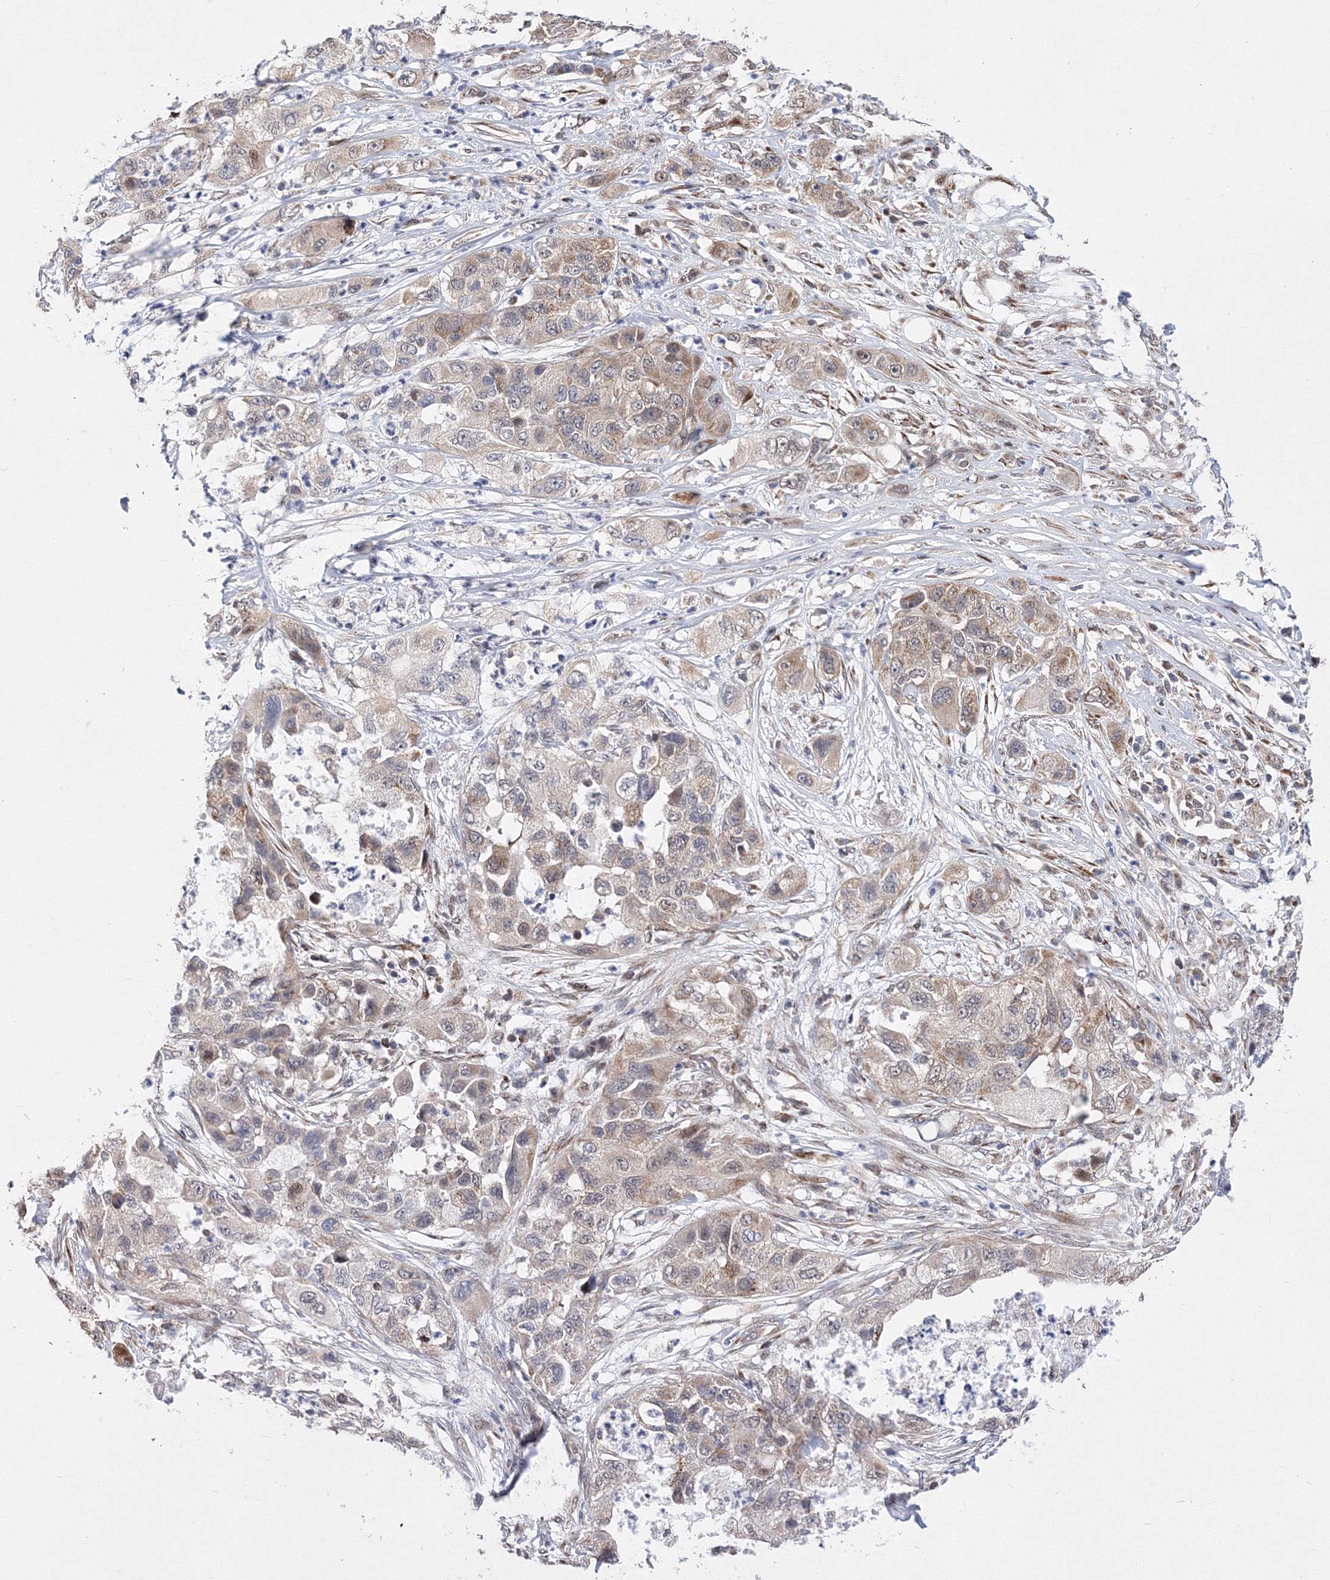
{"staining": {"intensity": "moderate", "quantity": ">75%", "location": "cytoplasmic/membranous"}, "tissue": "pancreatic cancer", "cell_type": "Tumor cells", "image_type": "cancer", "snomed": [{"axis": "morphology", "description": "Adenocarcinoma, NOS"}, {"axis": "topography", "description": "Pancreas"}], "caption": "Protein analysis of adenocarcinoma (pancreatic) tissue reveals moderate cytoplasmic/membranous staining in about >75% of tumor cells. The staining was performed using DAB (3,3'-diaminobenzidine) to visualize the protein expression in brown, while the nuclei were stained in blue with hematoxylin (Magnification: 20x).", "gene": "GPN1", "patient": {"sex": "female", "age": 78}}